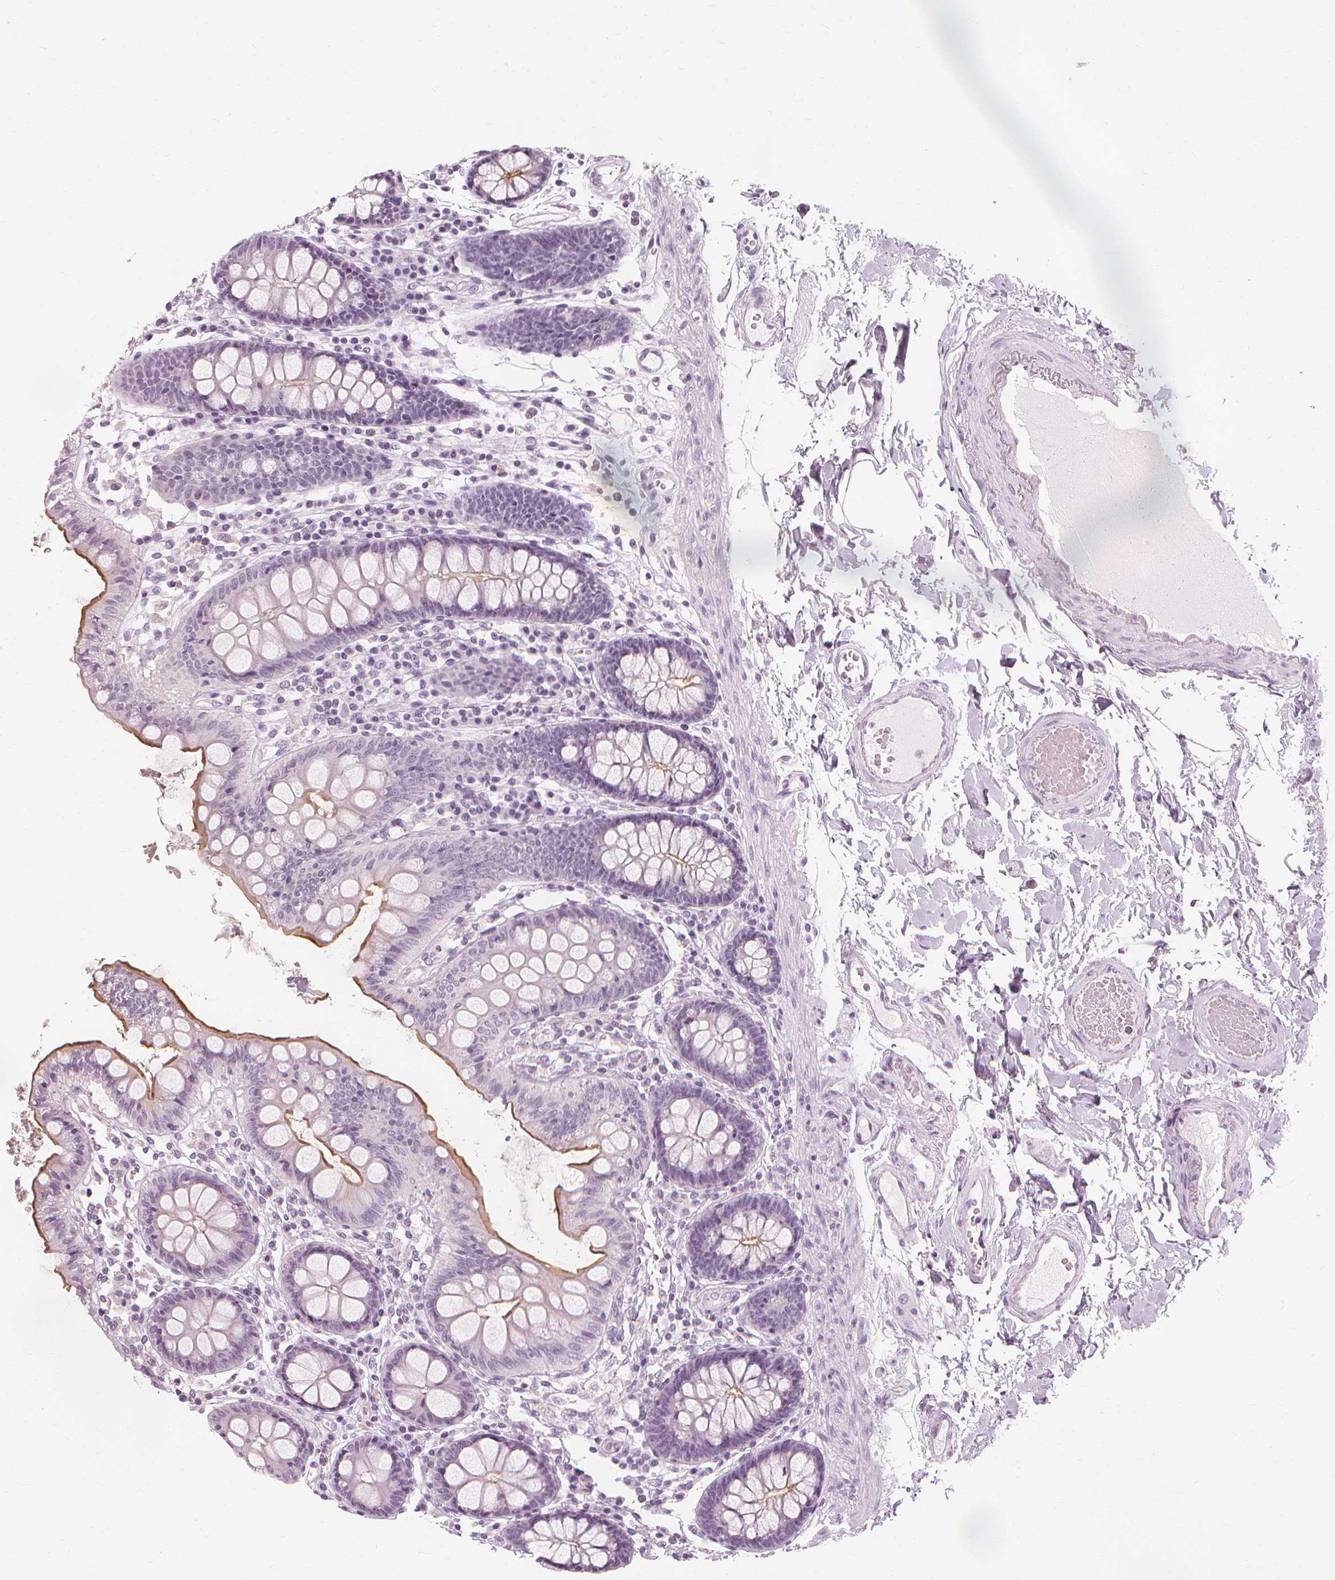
{"staining": {"intensity": "negative", "quantity": "none", "location": "none"}, "tissue": "colon", "cell_type": "Endothelial cells", "image_type": "normal", "snomed": [{"axis": "morphology", "description": "Normal tissue, NOS"}, {"axis": "topography", "description": "Colon"}], "caption": "There is no significant staining in endothelial cells of colon. (Immunohistochemistry (ihc), brightfield microscopy, high magnification).", "gene": "MUC12", "patient": {"sex": "male", "age": 84}}